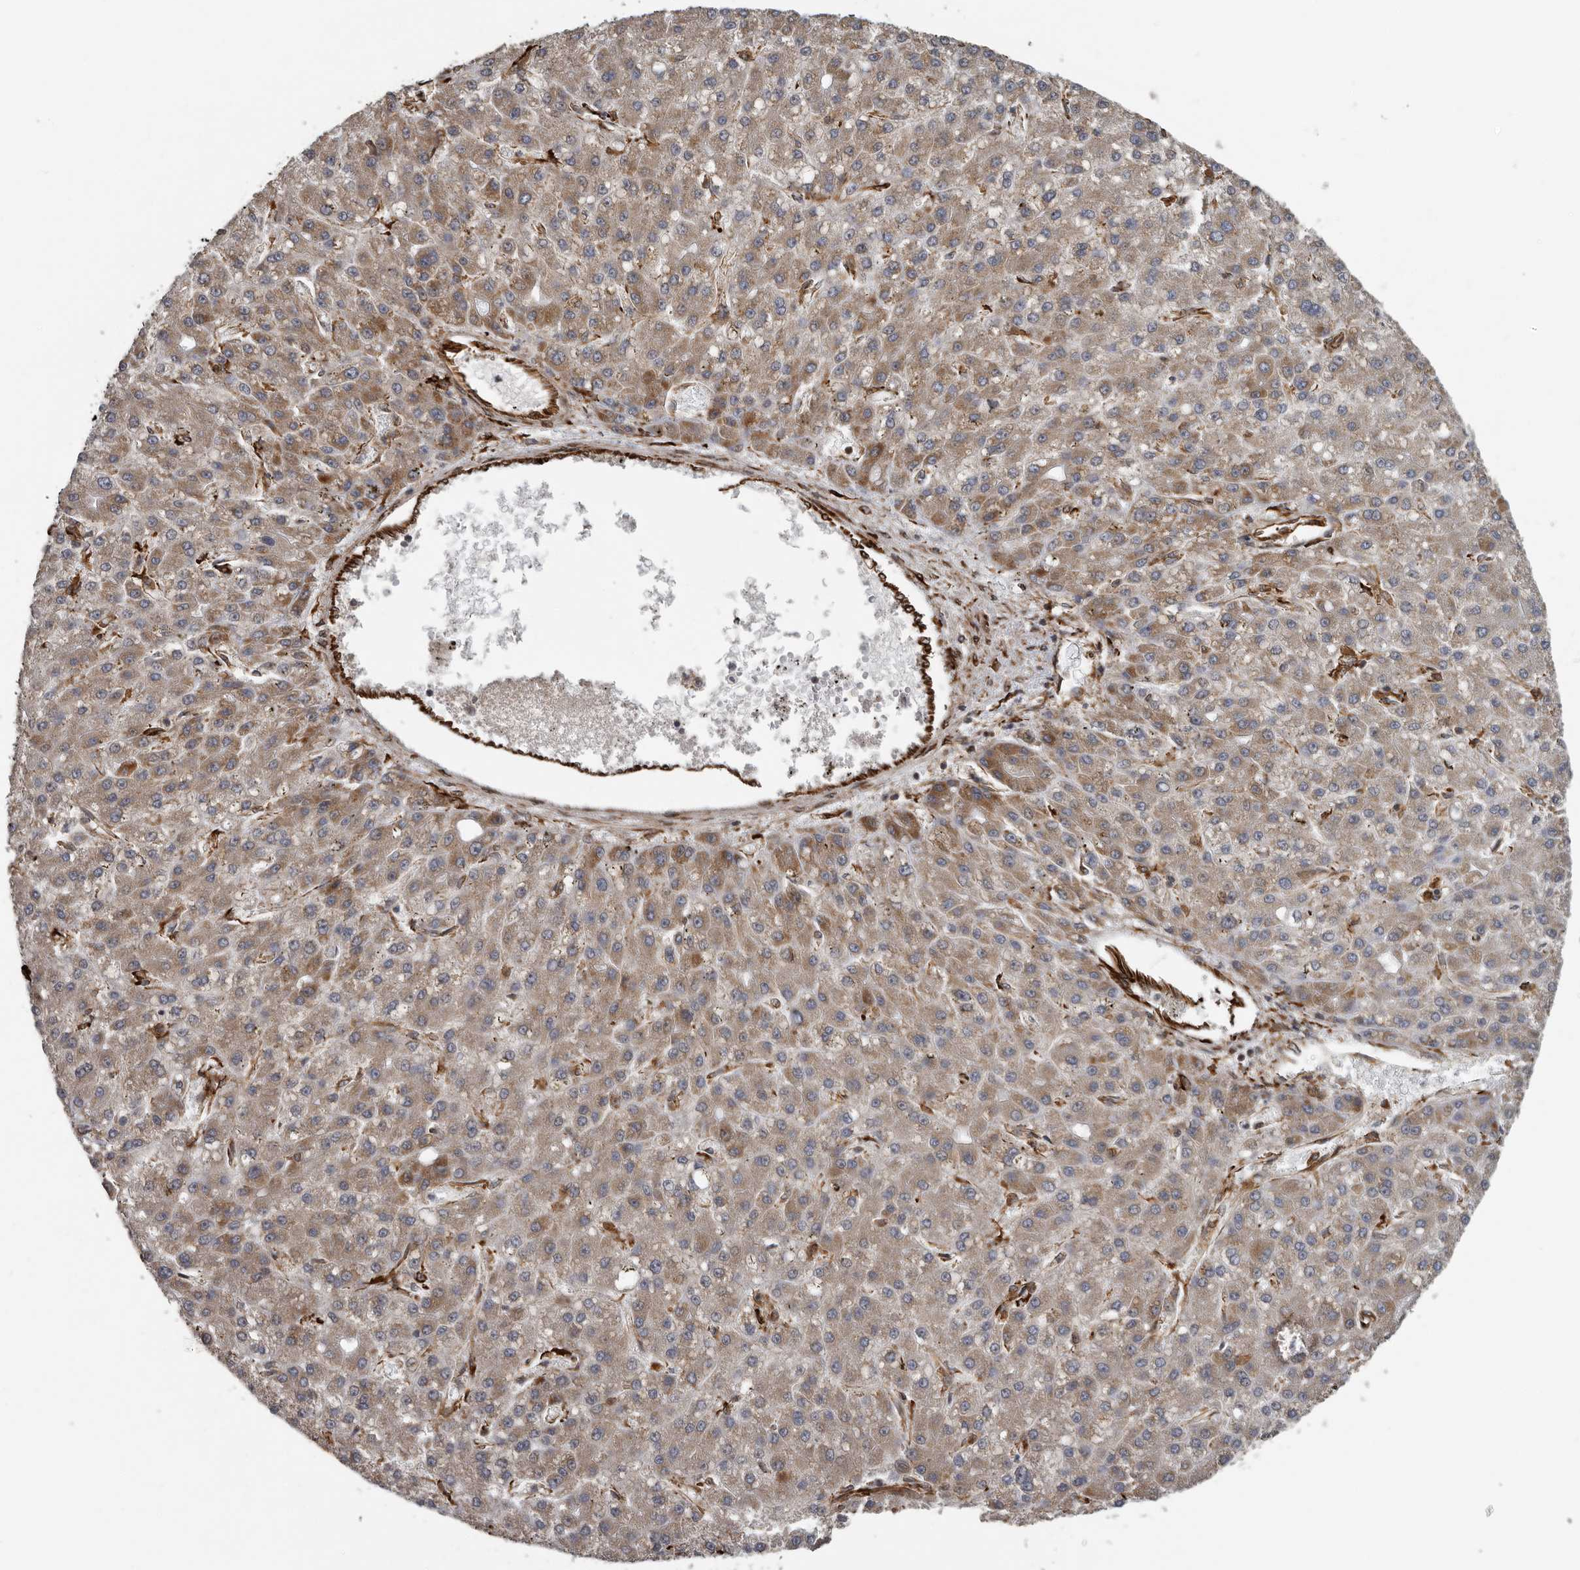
{"staining": {"intensity": "weak", "quantity": ">75%", "location": "cytoplasmic/membranous"}, "tissue": "liver cancer", "cell_type": "Tumor cells", "image_type": "cancer", "snomed": [{"axis": "morphology", "description": "Carcinoma, Hepatocellular, NOS"}, {"axis": "topography", "description": "Liver"}], "caption": "Immunohistochemistry (IHC) image of neoplastic tissue: human liver cancer (hepatocellular carcinoma) stained using IHC exhibits low levels of weak protein expression localized specifically in the cytoplasmic/membranous of tumor cells, appearing as a cytoplasmic/membranous brown color.", "gene": "CEP350", "patient": {"sex": "male", "age": 67}}